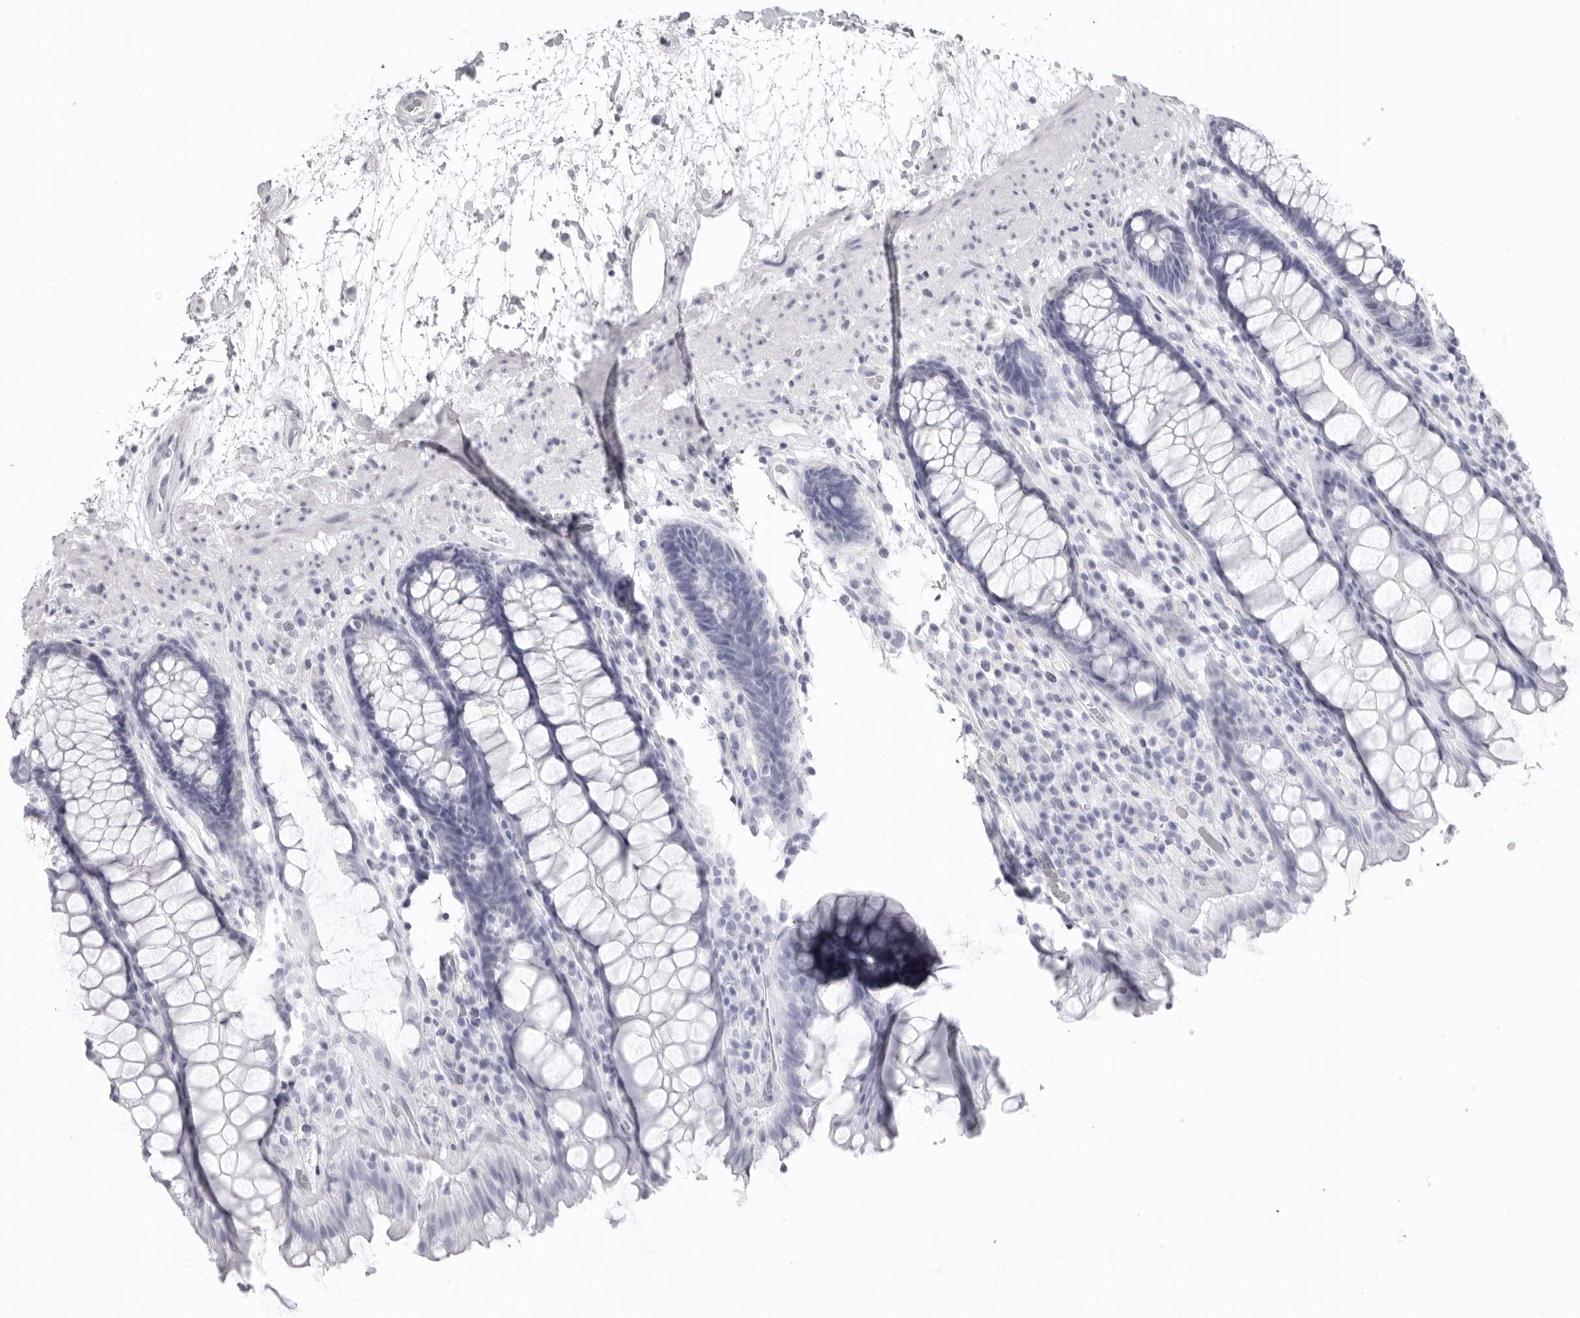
{"staining": {"intensity": "negative", "quantity": "none", "location": "none"}, "tissue": "rectum", "cell_type": "Glandular cells", "image_type": "normal", "snomed": [{"axis": "morphology", "description": "Normal tissue, NOS"}, {"axis": "topography", "description": "Rectum"}], "caption": "A high-resolution image shows IHC staining of unremarkable rectum, which shows no significant expression in glandular cells. (DAB immunohistochemistry with hematoxylin counter stain).", "gene": "KLK9", "patient": {"sex": "male", "age": 64}}